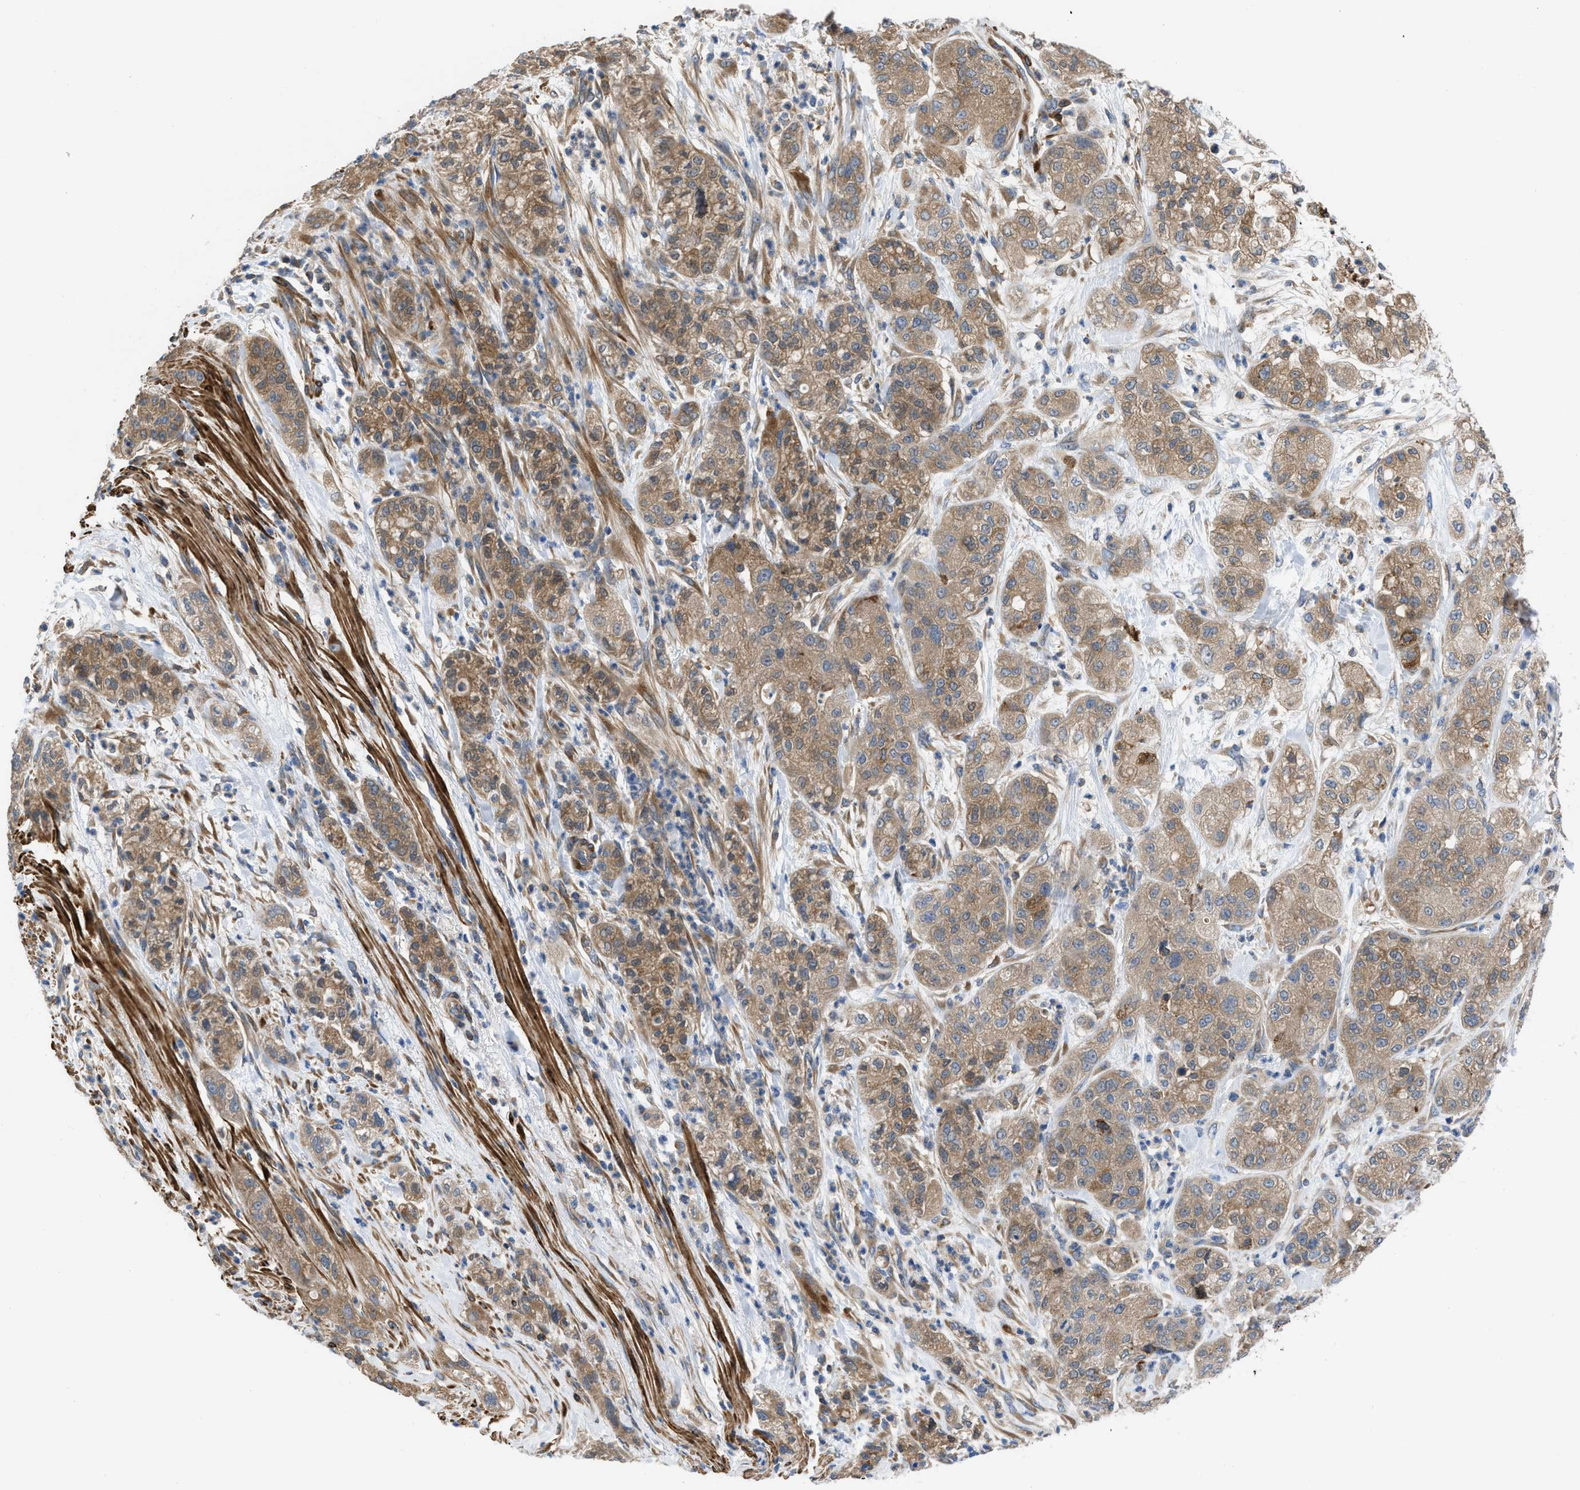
{"staining": {"intensity": "moderate", "quantity": ">75%", "location": "cytoplasmic/membranous"}, "tissue": "pancreatic cancer", "cell_type": "Tumor cells", "image_type": "cancer", "snomed": [{"axis": "morphology", "description": "Adenocarcinoma, NOS"}, {"axis": "topography", "description": "Pancreas"}], "caption": "Immunohistochemistry (IHC) histopathology image of neoplastic tissue: human pancreatic cancer (adenocarcinoma) stained using immunohistochemistry (IHC) demonstrates medium levels of moderate protein expression localized specifically in the cytoplasmic/membranous of tumor cells, appearing as a cytoplasmic/membranous brown color.", "gene": "CHKB", "patient": {"sex": "female", "age": 78}}